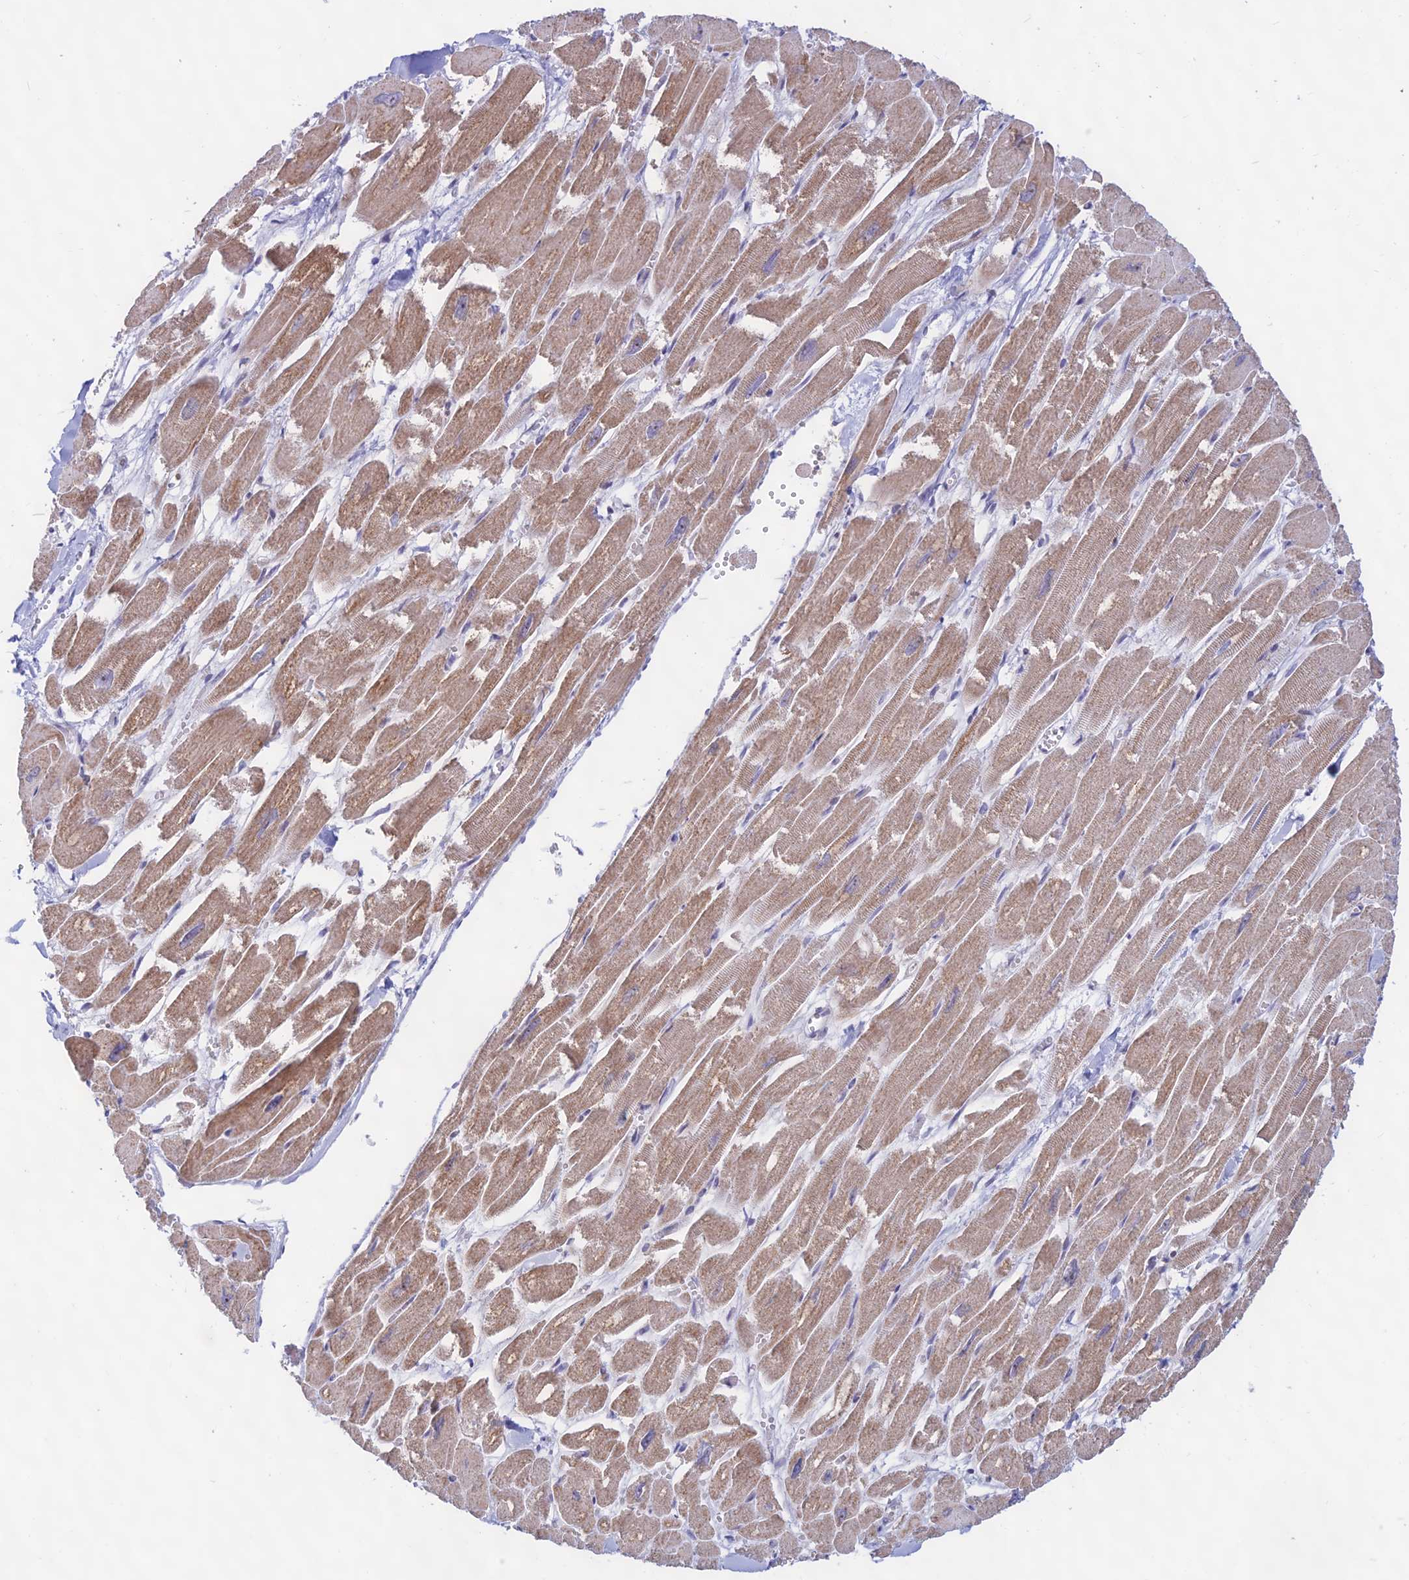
{"staining": {"intensity": "moderate", "quantity": ">75%", "location": "cytoplasmic/membranous"}, "tissue": "heart muscle", "cell_type": "Cardiomyocytes", "image_type": "normal", "snomed": [{"axis": "morphology", "description": "Normal tissue, NOS"}, {"axis": "topography", "description": "Heart"}], "caption": "A micrograph of human heart muscle stained for a protein reveals moderate cytoplasmic/membranous brown staining in cardiomyocytes.", "gene": "KRR1", "patient": {"sex": "male", "age": 54}}